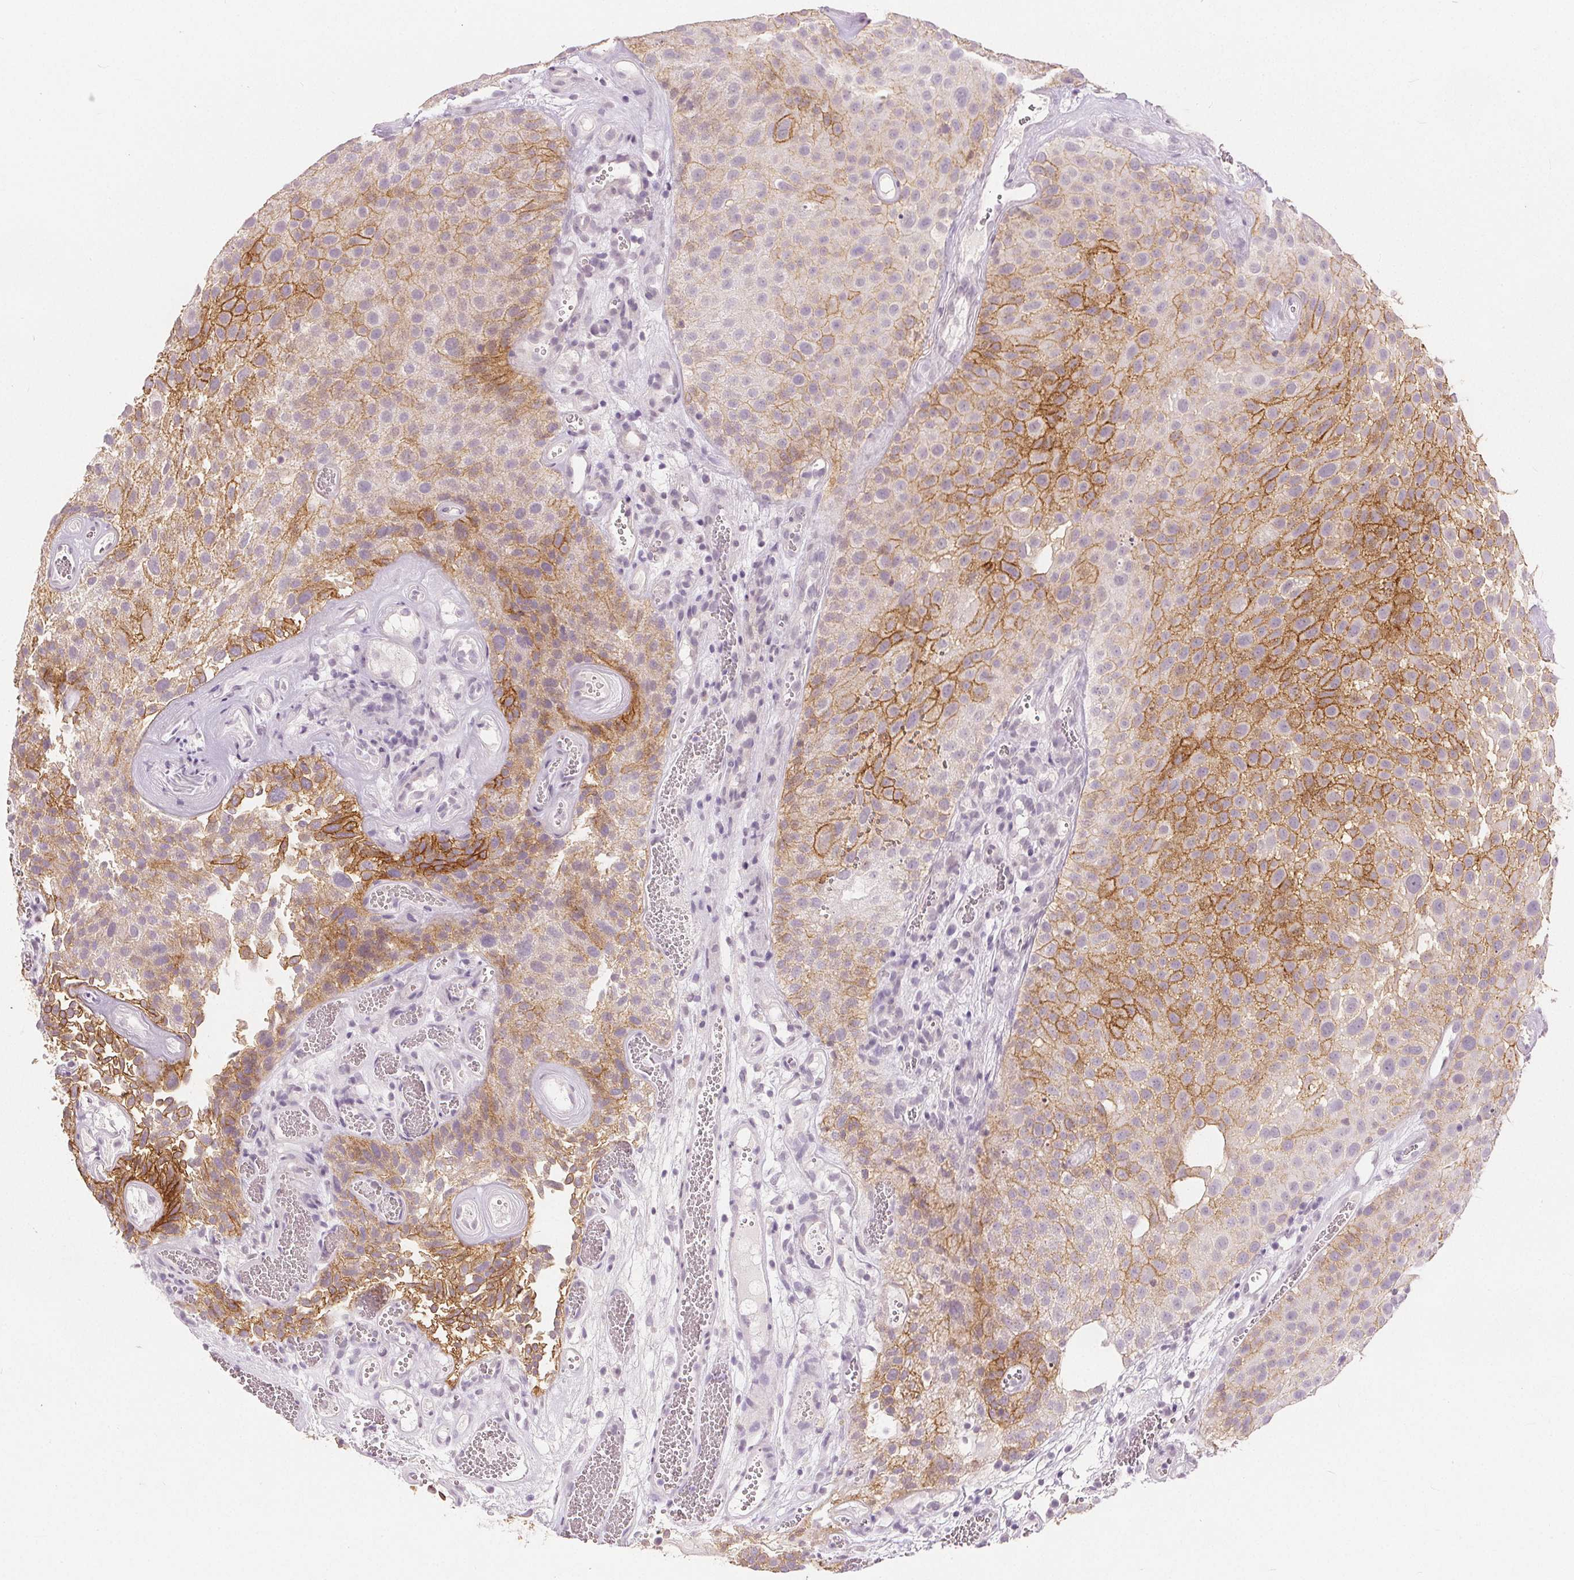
{"staining": {"intensity": "moderate", "quantity": "25%-75%", "location": "cytoplasmic/membranous"}, "tissue": "urothelial cancer", "cell_type": "Tumor cells", "image_type": "cancer", "snomed": [{"axis": "morphology", "description": "Urothelial carcinoma, Low grade"}, {"axis": "topography", "description": "Urinary bladder"}], "caption": "The micrograph exhibits a brown stain indicating the presence of a protein in the cytoplasmic/membranous of tumor cells in urothelial carcinoma (low-grade).", "gene": "CA12", "patient": {"sex": "male", "age": 72}}